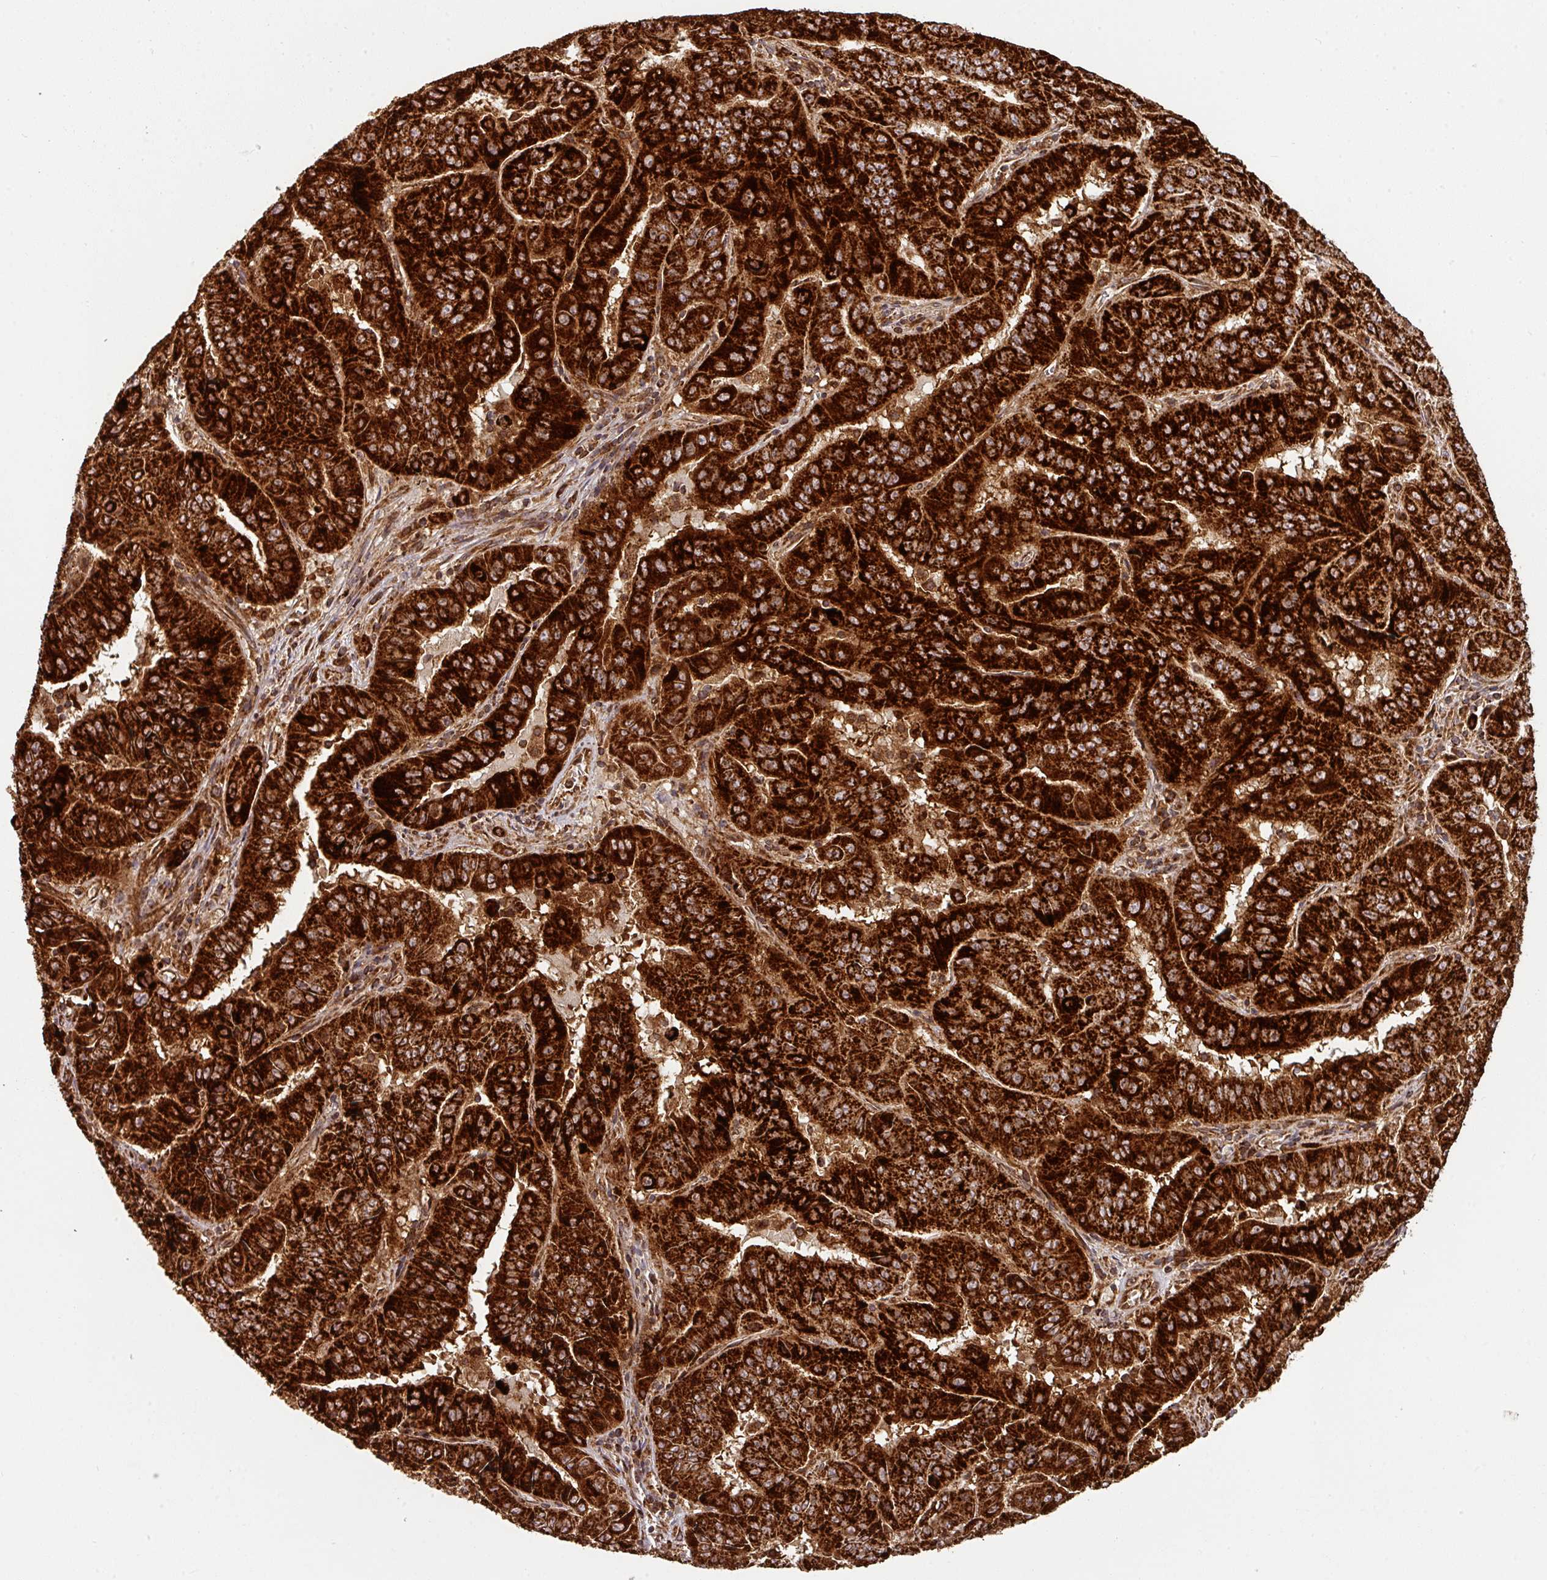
{"staining": {"intensity": "strong", "quantity": ">75%", "location": "cytoplasmic/membranous"}, "tissue": "pancreatic cancer", "cell_type": "Tumor cells", "image_type": "cancer", "snomed": [{"axis": "morphology", "description": "Adenocarcinoma, NOS"}, {"axis": "topography", "description": "Pancreas"}], "caption": "Human pancreatic adenocarcinoma stained for a protein (brown) reveals strong cytoplasmic/membranous positive positivity in approximately >75% of tumor cells.", "gene": "TRAP1", "patient": {"sex": "male", "age": 63}}